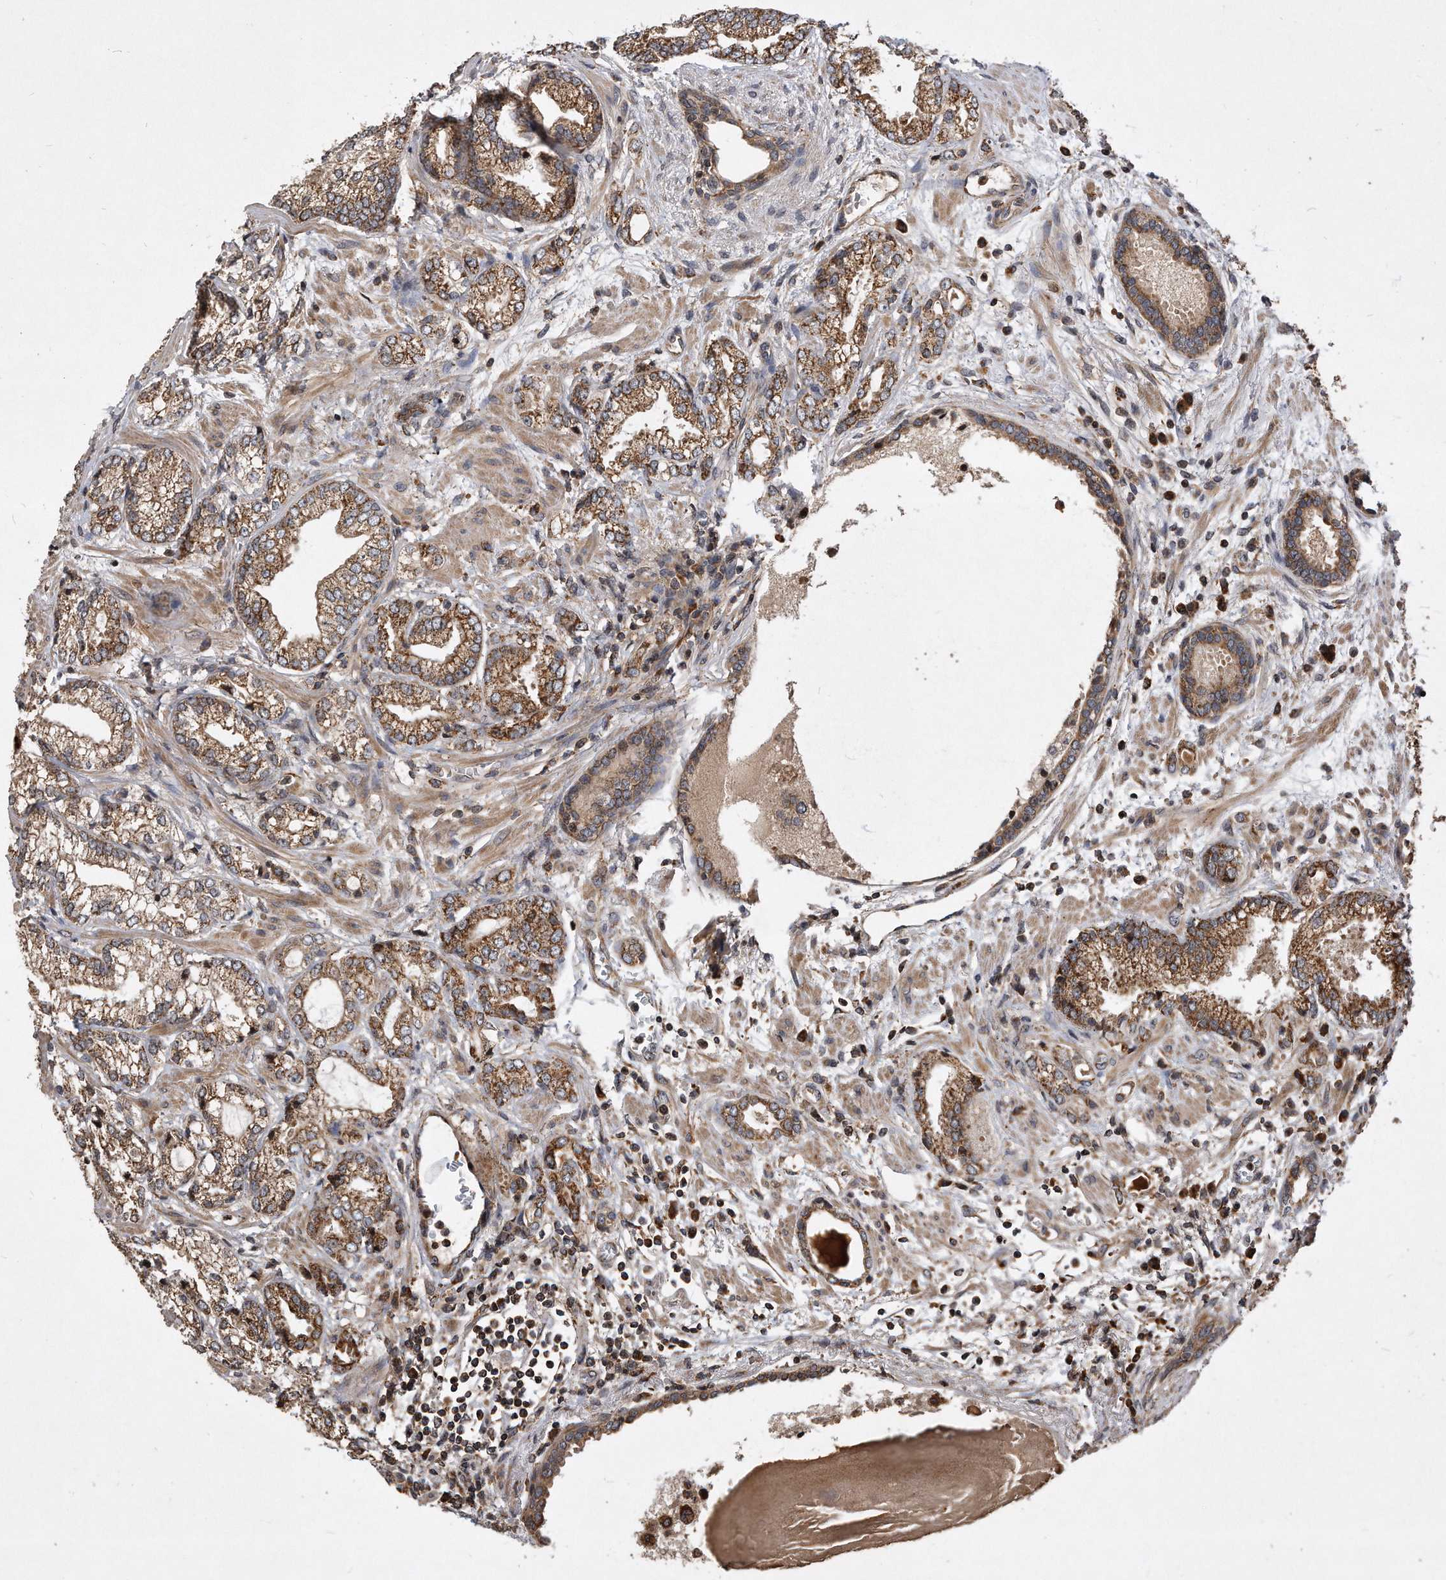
{"staining": {"intensity": "moderate", "quantity": ">75%", "location": "cytoplasmic/membranous"}, "tissue": "prostate cancer", "cell_type": "Tumor cells", "image_type": "cancer", "snomed": [{"axis": "morphology", "description": "Normal morphology"}, {"axis": "morphology", "description": "Adenocarcinoma, Low grade"}, {"axis": "topography", "description": "Prostate"}], "caption": "This micrograph demonstrates immunohistochemistry (IHC) staining of prostate cancer, with medium moderate cytoplasmic/membranous expression in about >75% of tumor cells.", "gene": "PPP5C", "patient": {"sex": "male", "age": 72}}